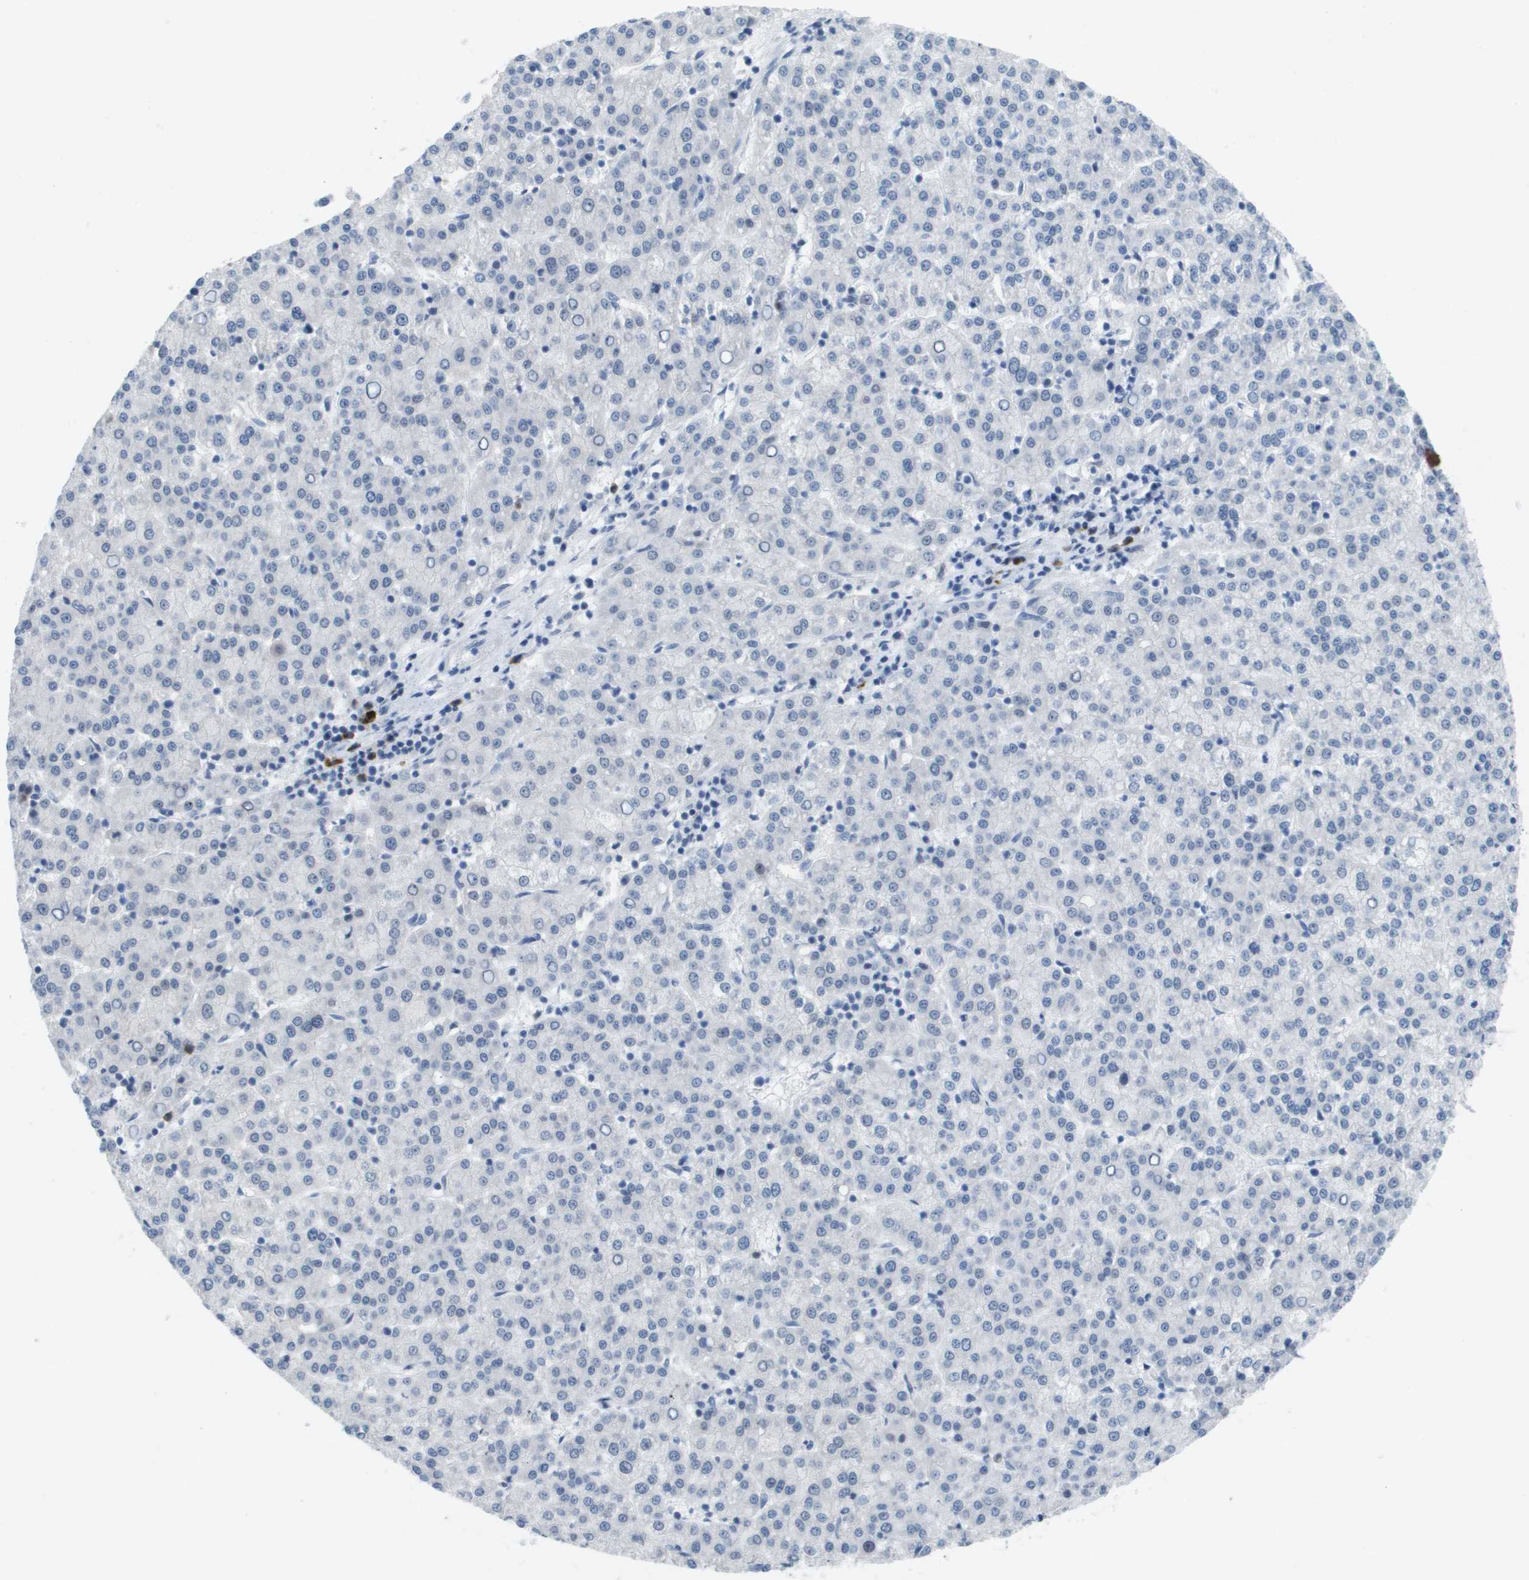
{"staining": {"intensity": "negative", "quantity": "none", "location": "none"}, "tissue": "liver cancer", "cell_type": "Tumor cells", "image_type": "cancer", "snomed": [{"axis": "morphology", "description": "Carcinoma, Hepatocellular, NOS"}, {"axis": "topography", "description": "Liver"}], "caption": "Human liver hepatocellular carcinoma stained for a protein using immunohistochemistry reveals no expression in tumor cells.", "gene": "TP53RK", "patient": {"sex": "female", "age": 58}}